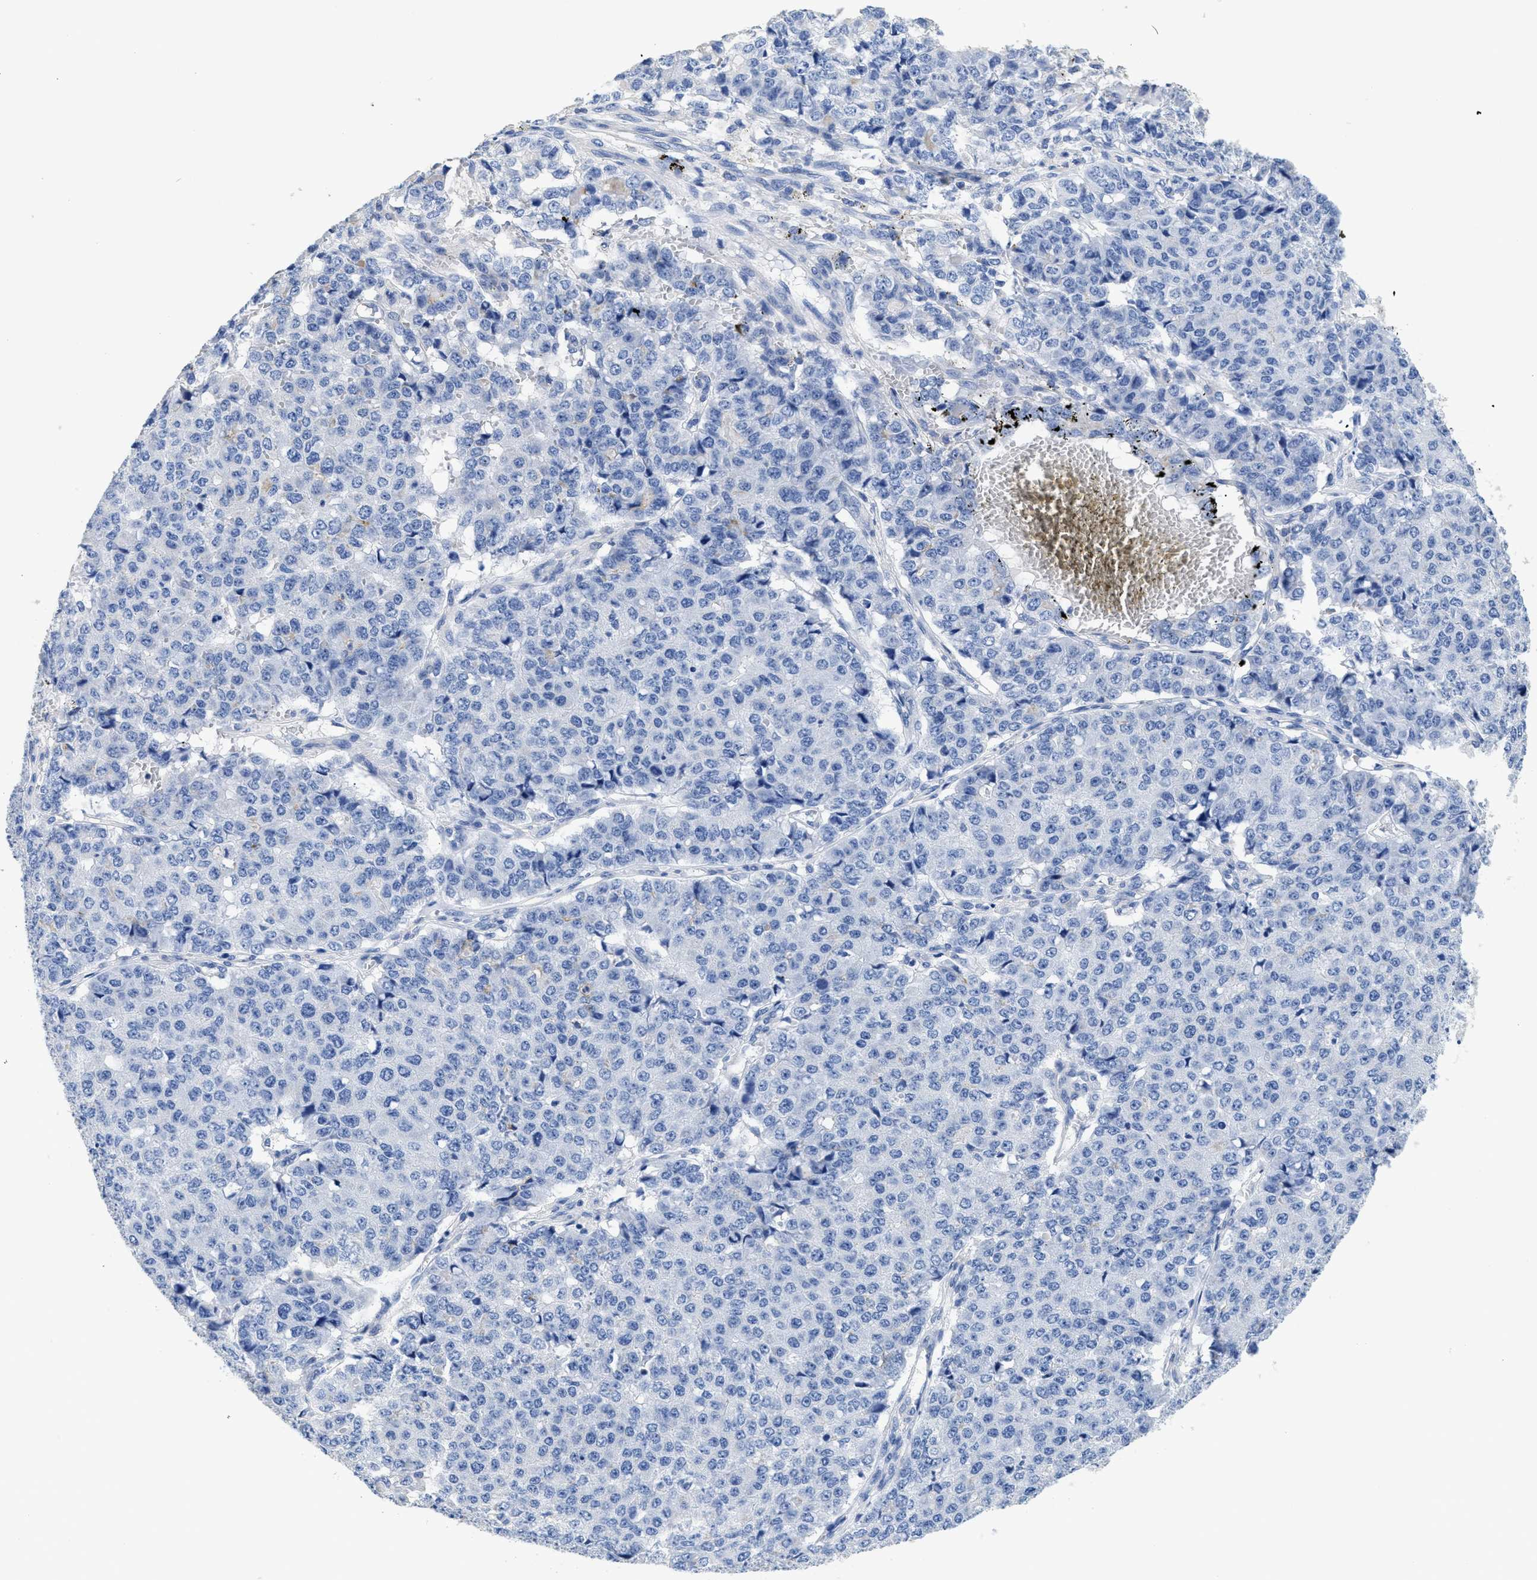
{"staining": {"intensity": "negative", "quantity": "none", "location": "none"}, "tissue": "pancreatic cancer", "cell_type": "Tumor cells", "image_type": "cancer", "snomed": [{"axis": "morphology", "description": "Adenocarcinoma, NOS"}, {"axis": "topography", "description": "Pancreas"}], "caption": "A high-resolution micrograph shows immunohistochemistry (IHC) staining of pancreatic cancer (adenocarcinoma), which demonstrates no significant positivity in tumor cells.", "gene": "DLC1", "patient": {"sex": "male", "age": 50}}